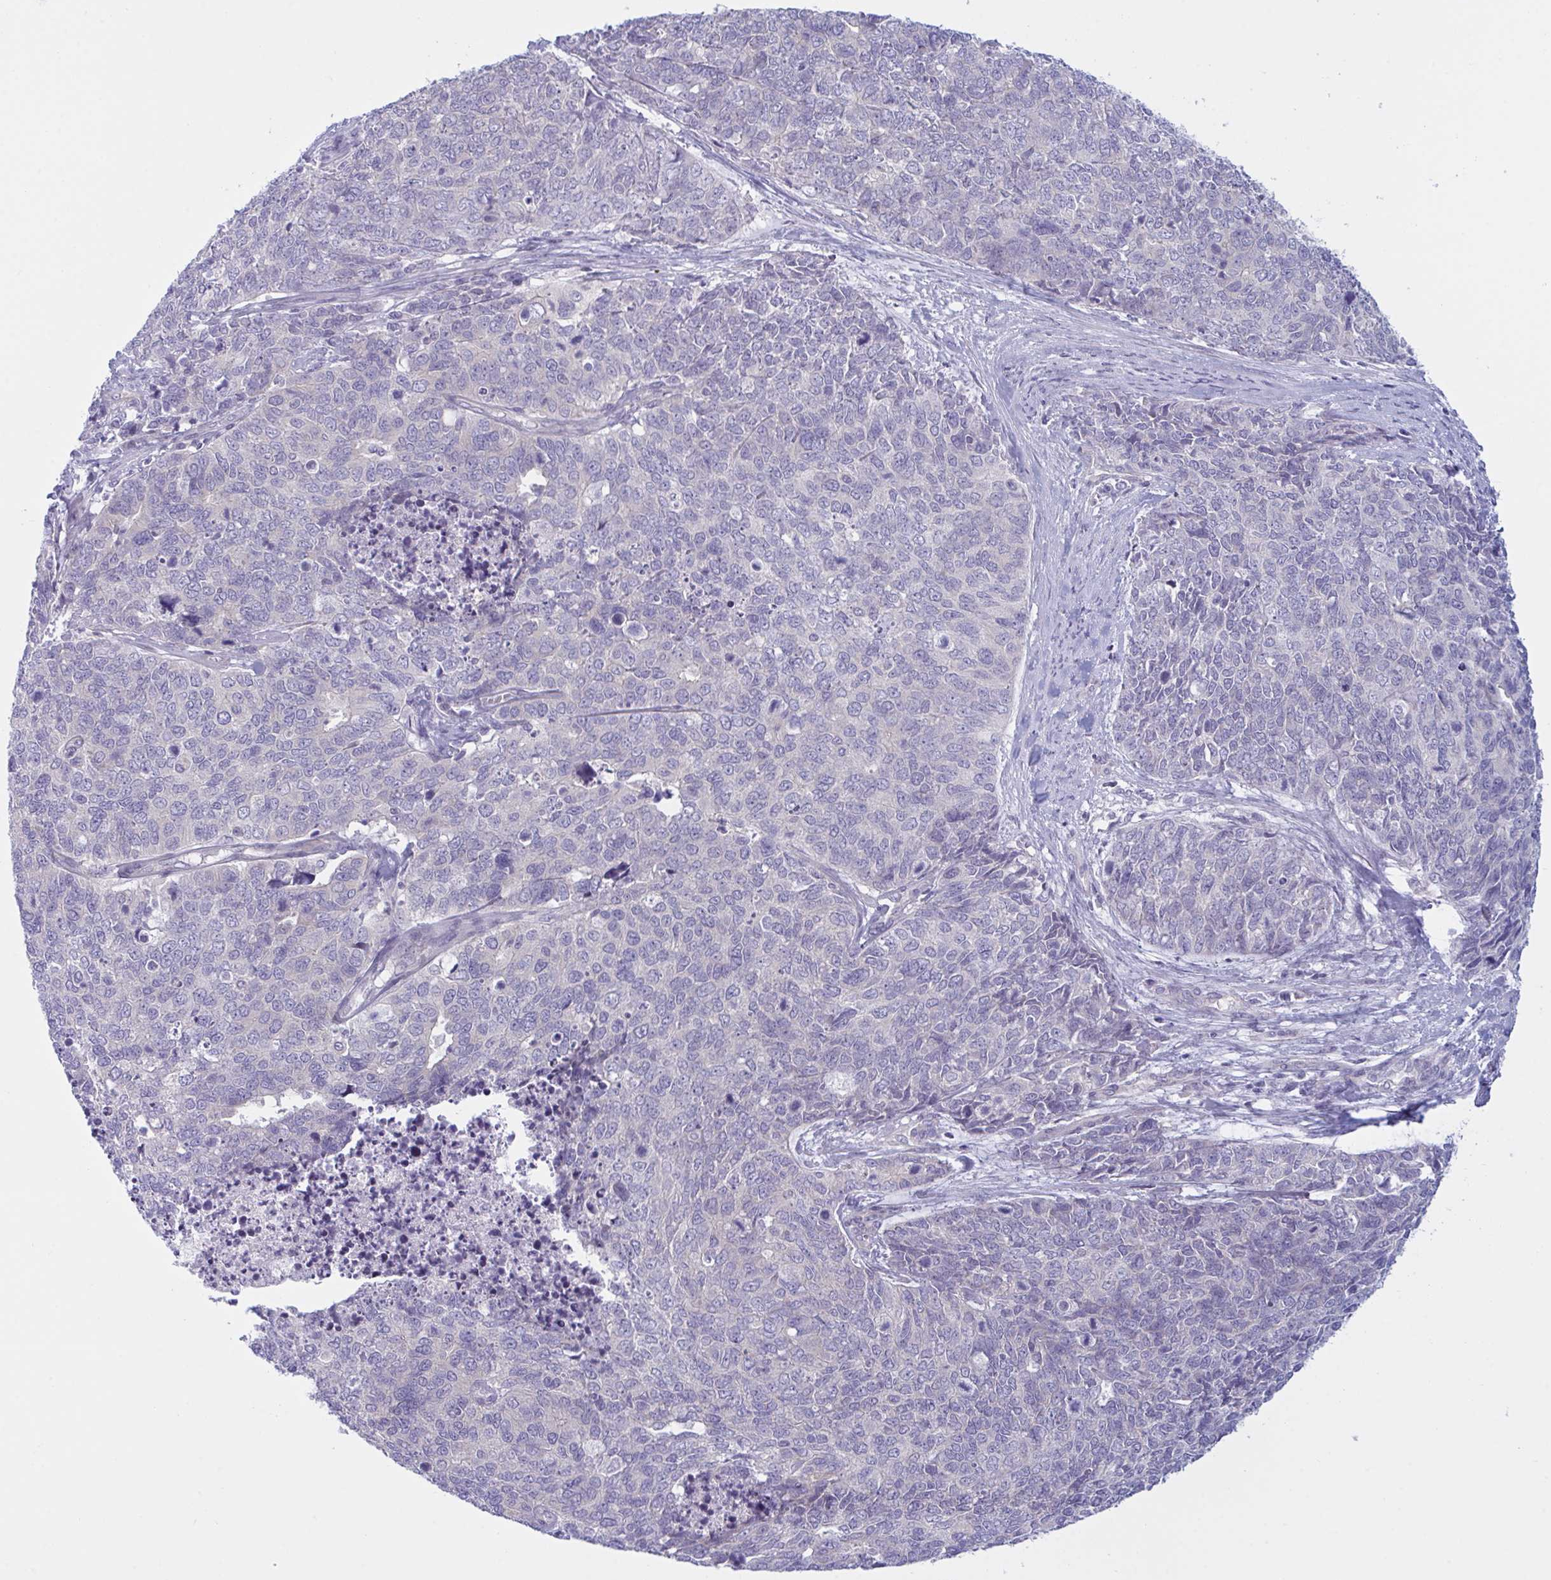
{"staining": {"intensity": "negative", "quantity": "none", "location": "none"}, "tissue": "cervical cancer", "cell_type": "Tumor cells", "image_type": "cancer", "snomed": [{"axis": "morphology", "description": "Adenocarcinoma, NOS"}, {"axis": "topography", "description": "Cervix"}], "caption": "Cervical adenocarcinoma stained for a protein using IHC displays no staining tumor cells.", "gene": "NAA30", "patient": {"sex": "female", "age": 63}}